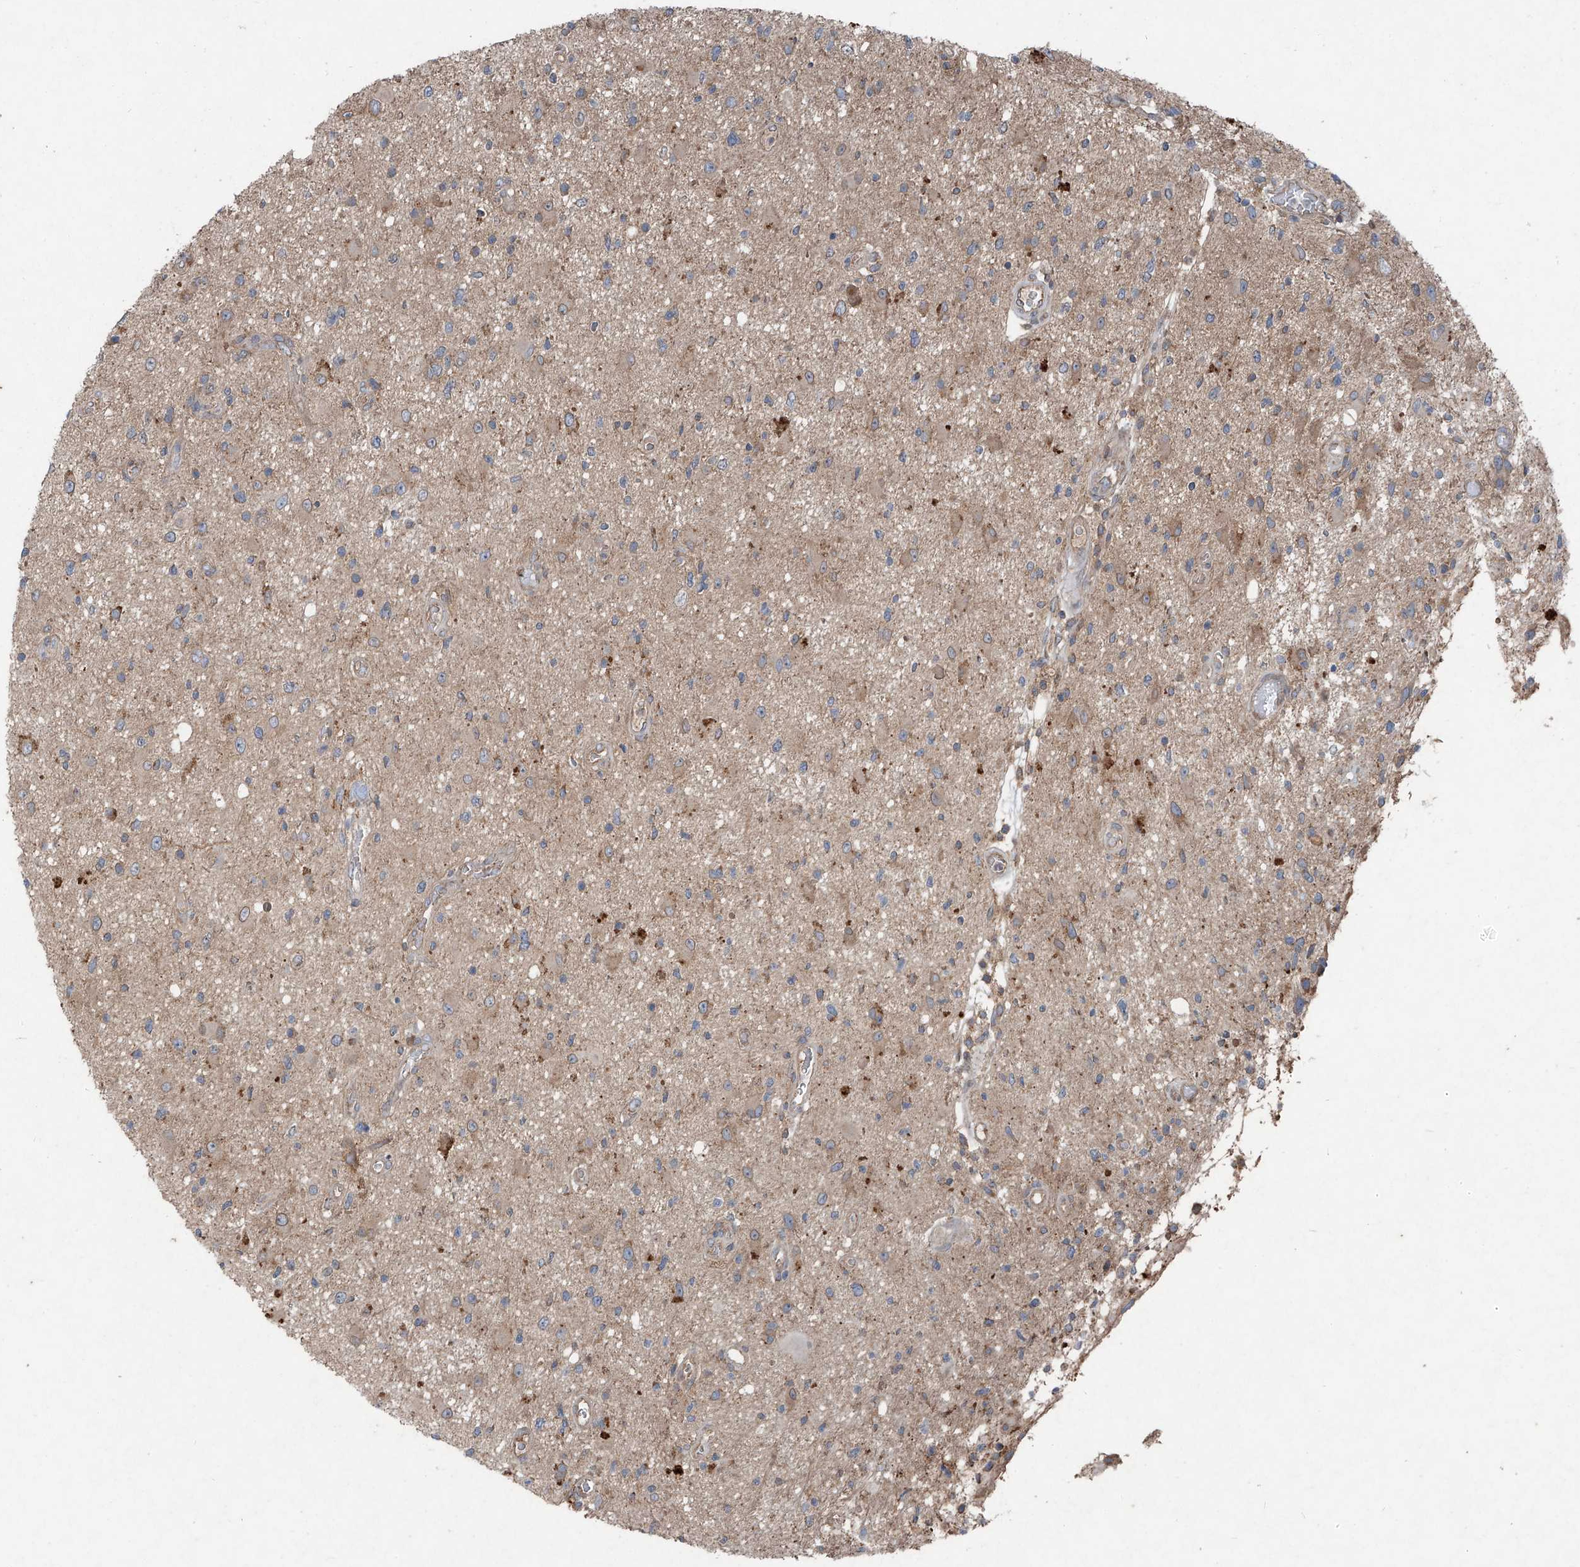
{"staining": {"intensity": "negative", "quantity": "none", "location": "none"}, "tissue": "glioma", "cell_type": "Tumor cells", "image_type": "cancer", "snomed": [{"axis": "morphology", "description": "Glioma, malignant, High grade"}, {"axis": "topography", "description": "Brain"}], "caption": "Glioma was stained to show a protein in brown. There is no significant positivity in tumor cells. Nuclei are stained in blue.", "gene": "FOXRED2", "patient": {"sex": "male", "age": 33}}